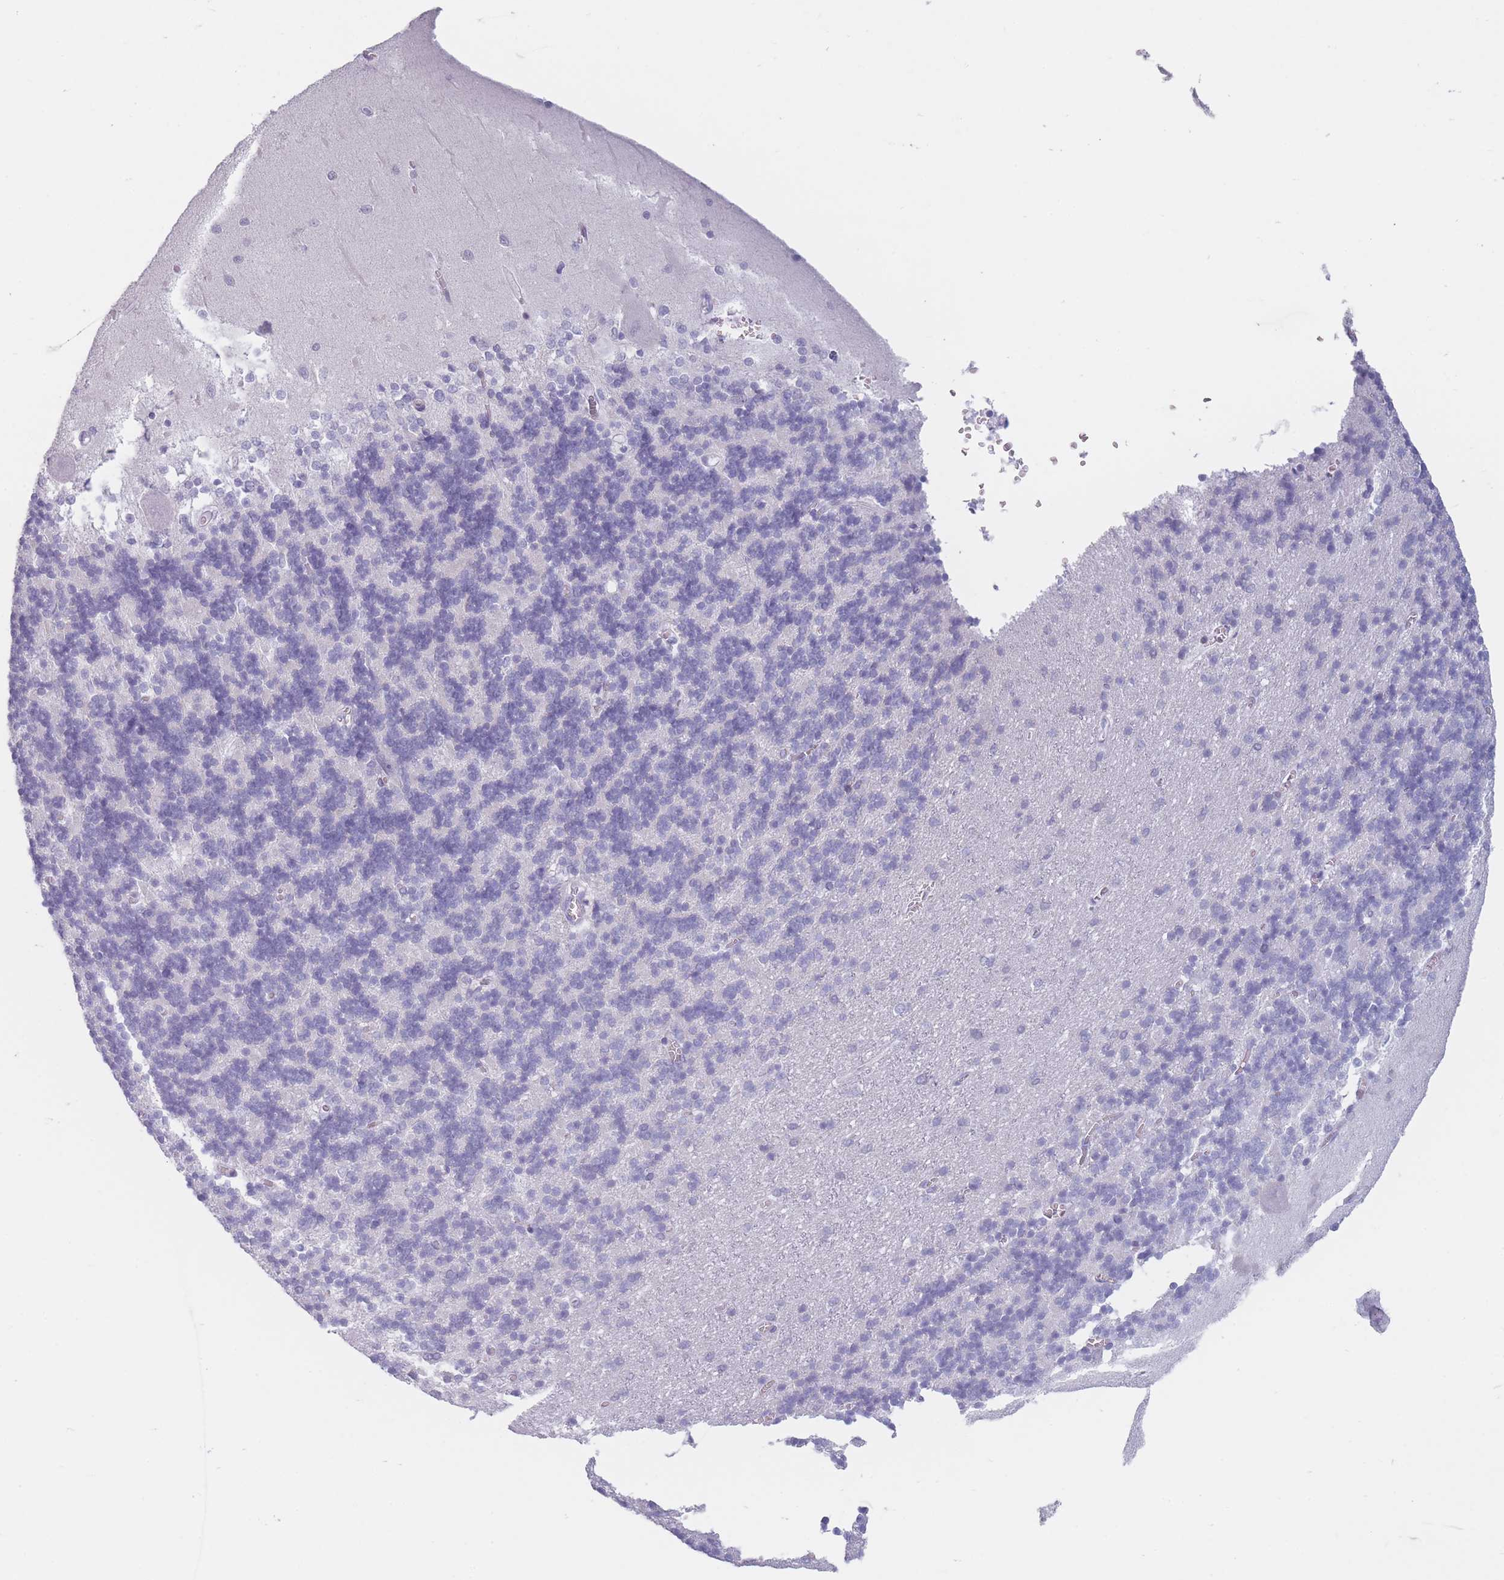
{"staining": {"intensity": "negative", "quantity": "none", "location": "none"}, "tissue": "cerebellum", "cell_type": "Cells in granular layer", "image_type": "normal", "snomed": [{"axis": "morphology", "description": "Normal tissue, NOS"}, {"axis": "topography", "description": "Cerebellum"}], "caption": "Immunohistochemical staining of unremarkable cerebellum exhibits no significant expression in cells in granular layer.", "gene": "PLEKHG2", "patient": {"sex": "male", "age": 37}}